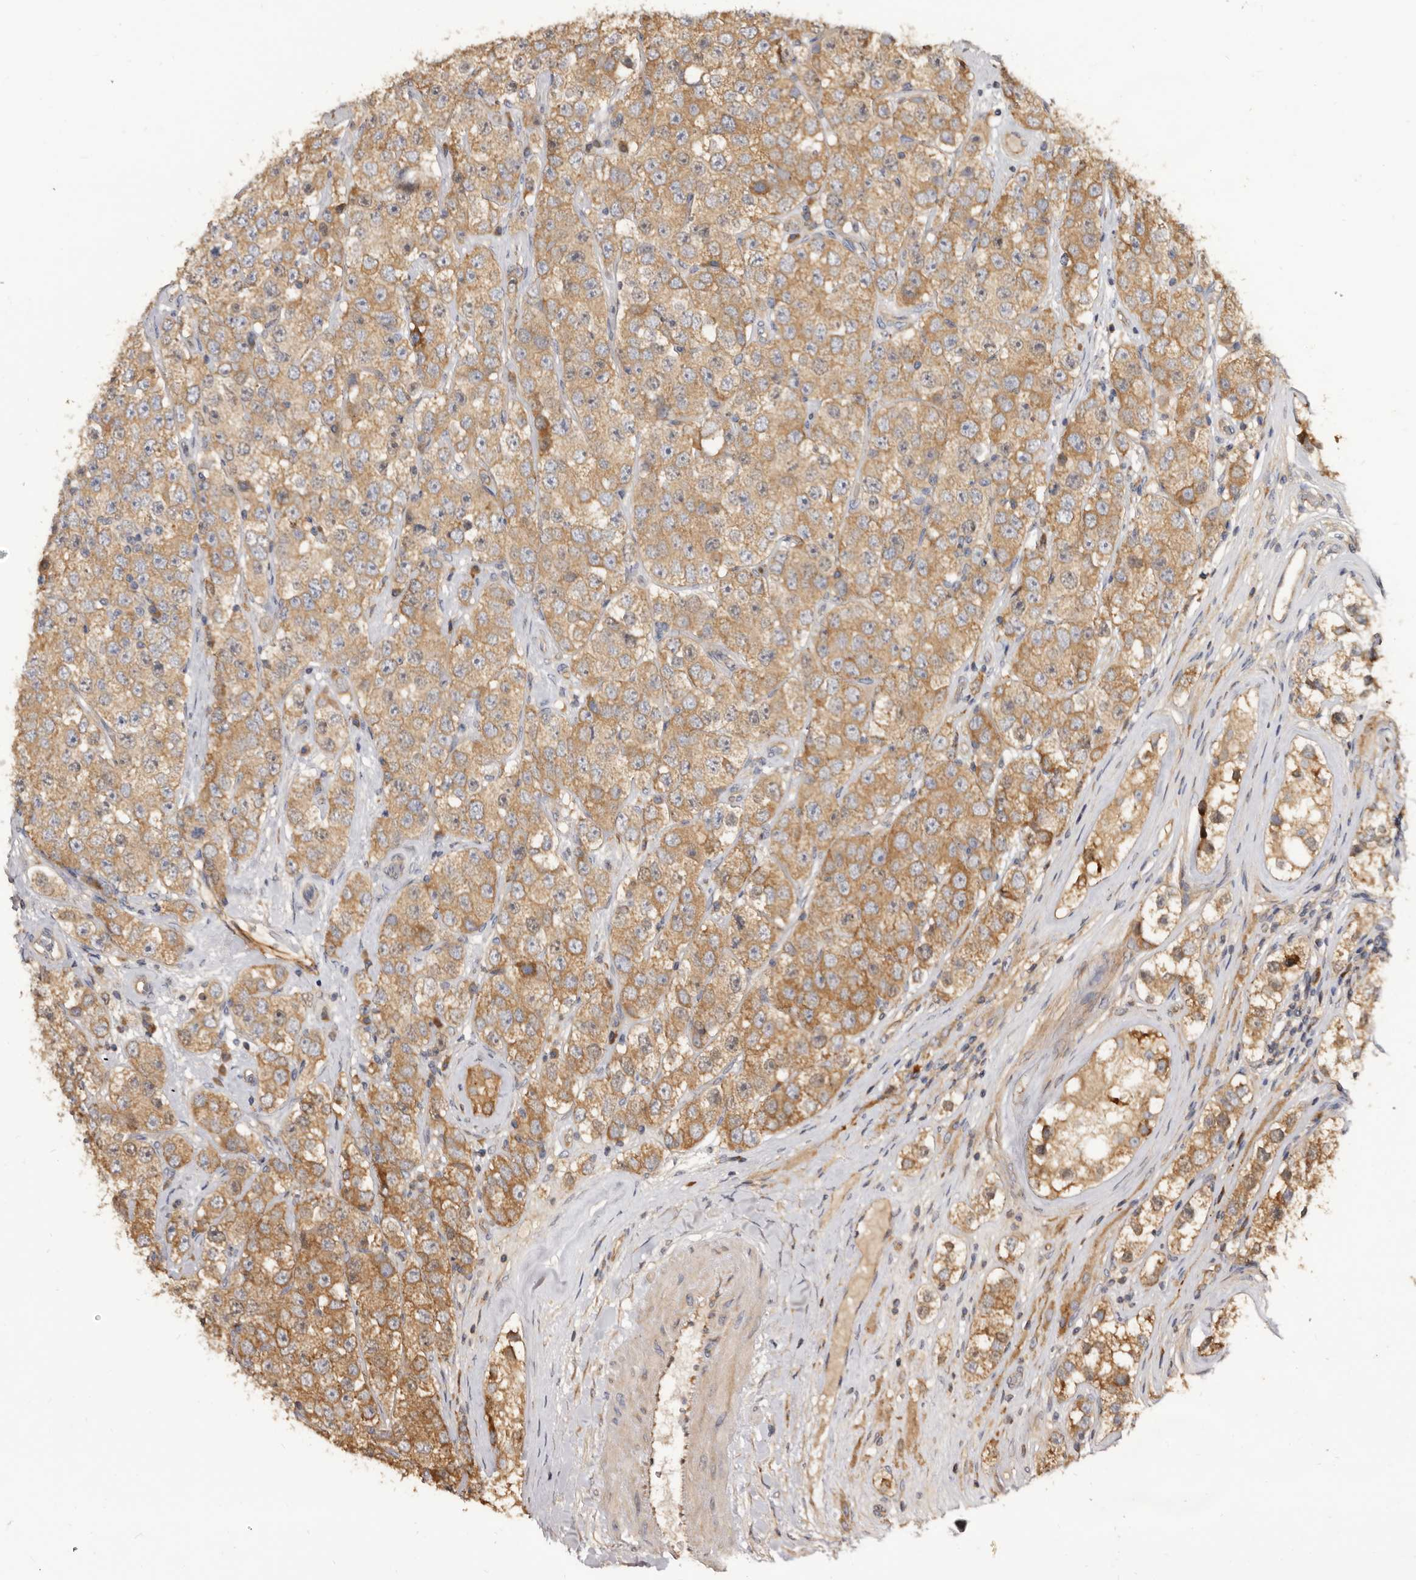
{"staining": {"intensity": "moderate", "quantity": ">75%", "location": "cytoplasmic/membranous"}, "tissue": "testis cancer", "cell_type": "Tumor cells", "image_type": "cancer", "snomed": [{"axis": "morphology", "description": "Seminoma, NOS"}, {"axis": "topography", "description": "Testis"}], "caption": "Tumor cells show medium levels of moderate cytoplasmic/membranous positivity in approximately >75% of cells in human testis cancer. The staining is performed using DAB (3,3'-diaminobenzidine) brown chromogen to label protein expression. The nuclei are counter-stained blue using hematoxylin.", "gene": "ADAMTS20", "patient": {"sex": "male", "age": 28}}